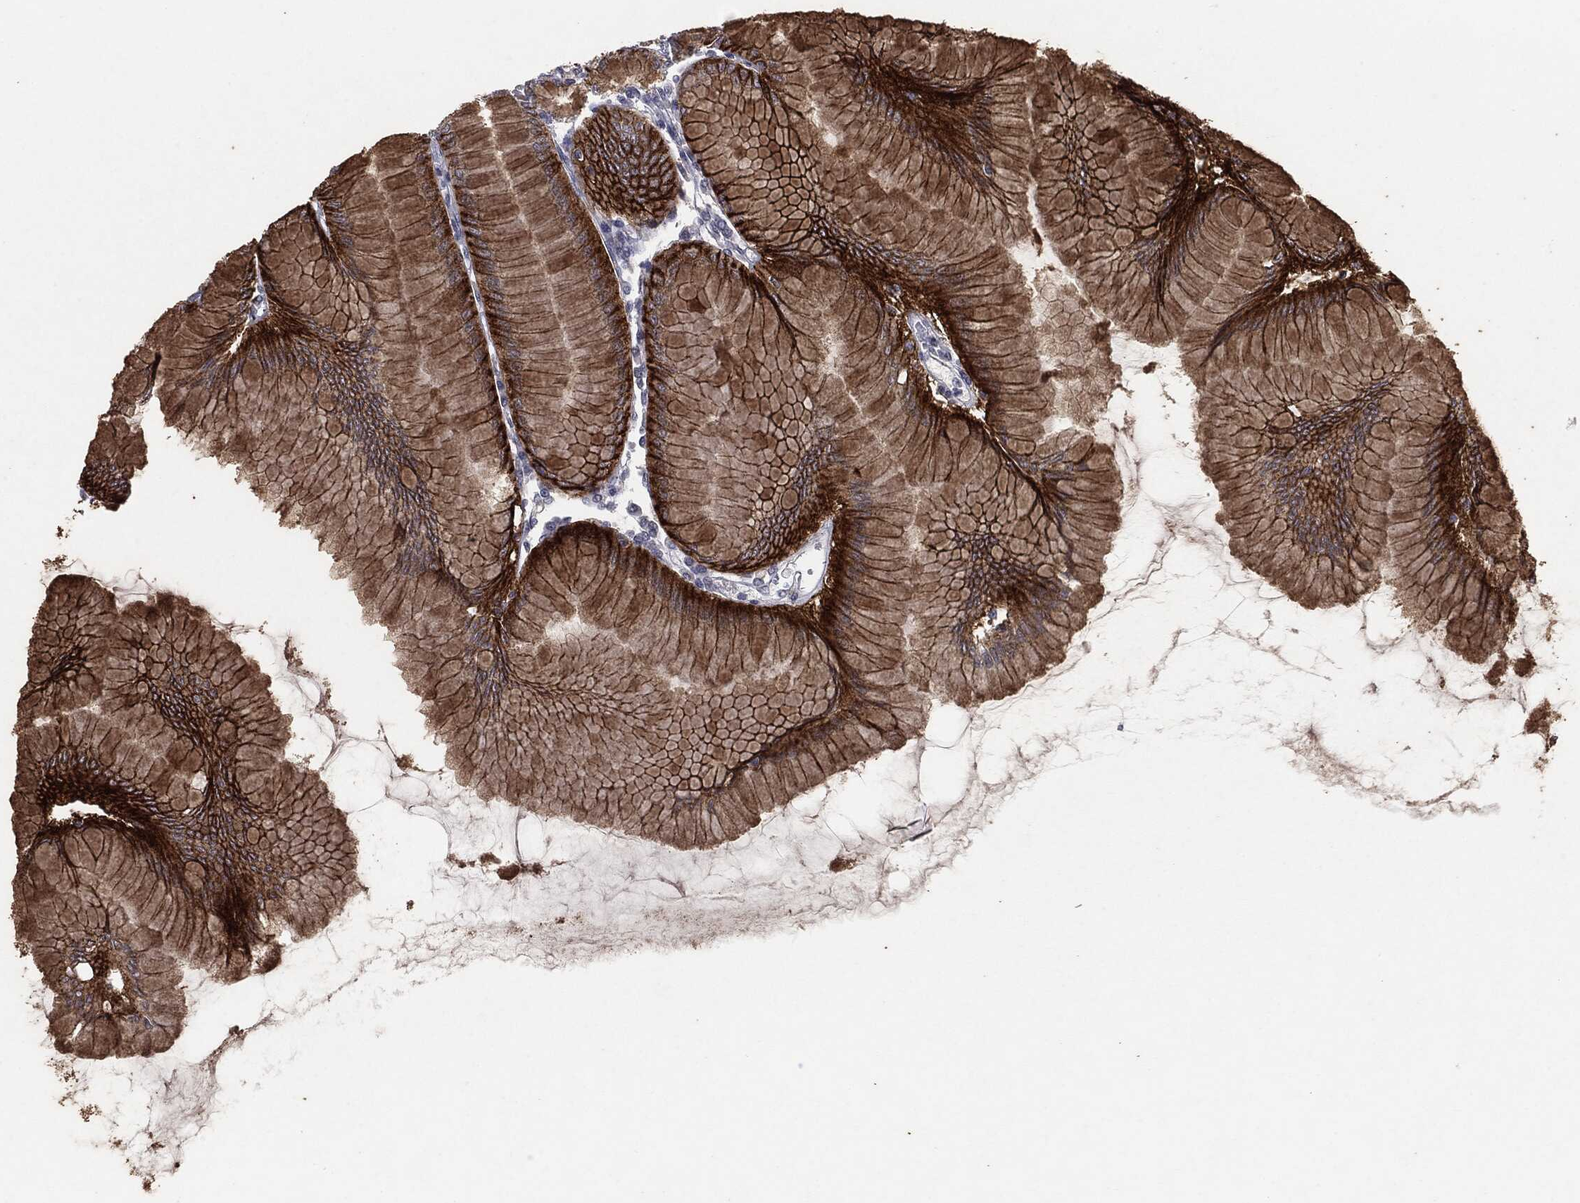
{"staining": {"intensity": "strong", "quantity": "<25%", "location": "cytoplasmic/membranous"}, "tissue": "stomach", "cell_type": "Glandular cells", "image_type": "normal", "snomed": [{"axis": "morphology", "description": "Normal tissue, NOS"}, {"axis": "topography", "description": "Stomach"}], "caption": "An immunohistochemistry photomicrograph of normal tissue is shown. Protein staining in brown labels strong cytoplasmic/membranous positivity in stomach within glandular cells. Nuclei are stained in blue.", "gene": "SLC5A5", "patient": {"sex": "female", "age": 57}}